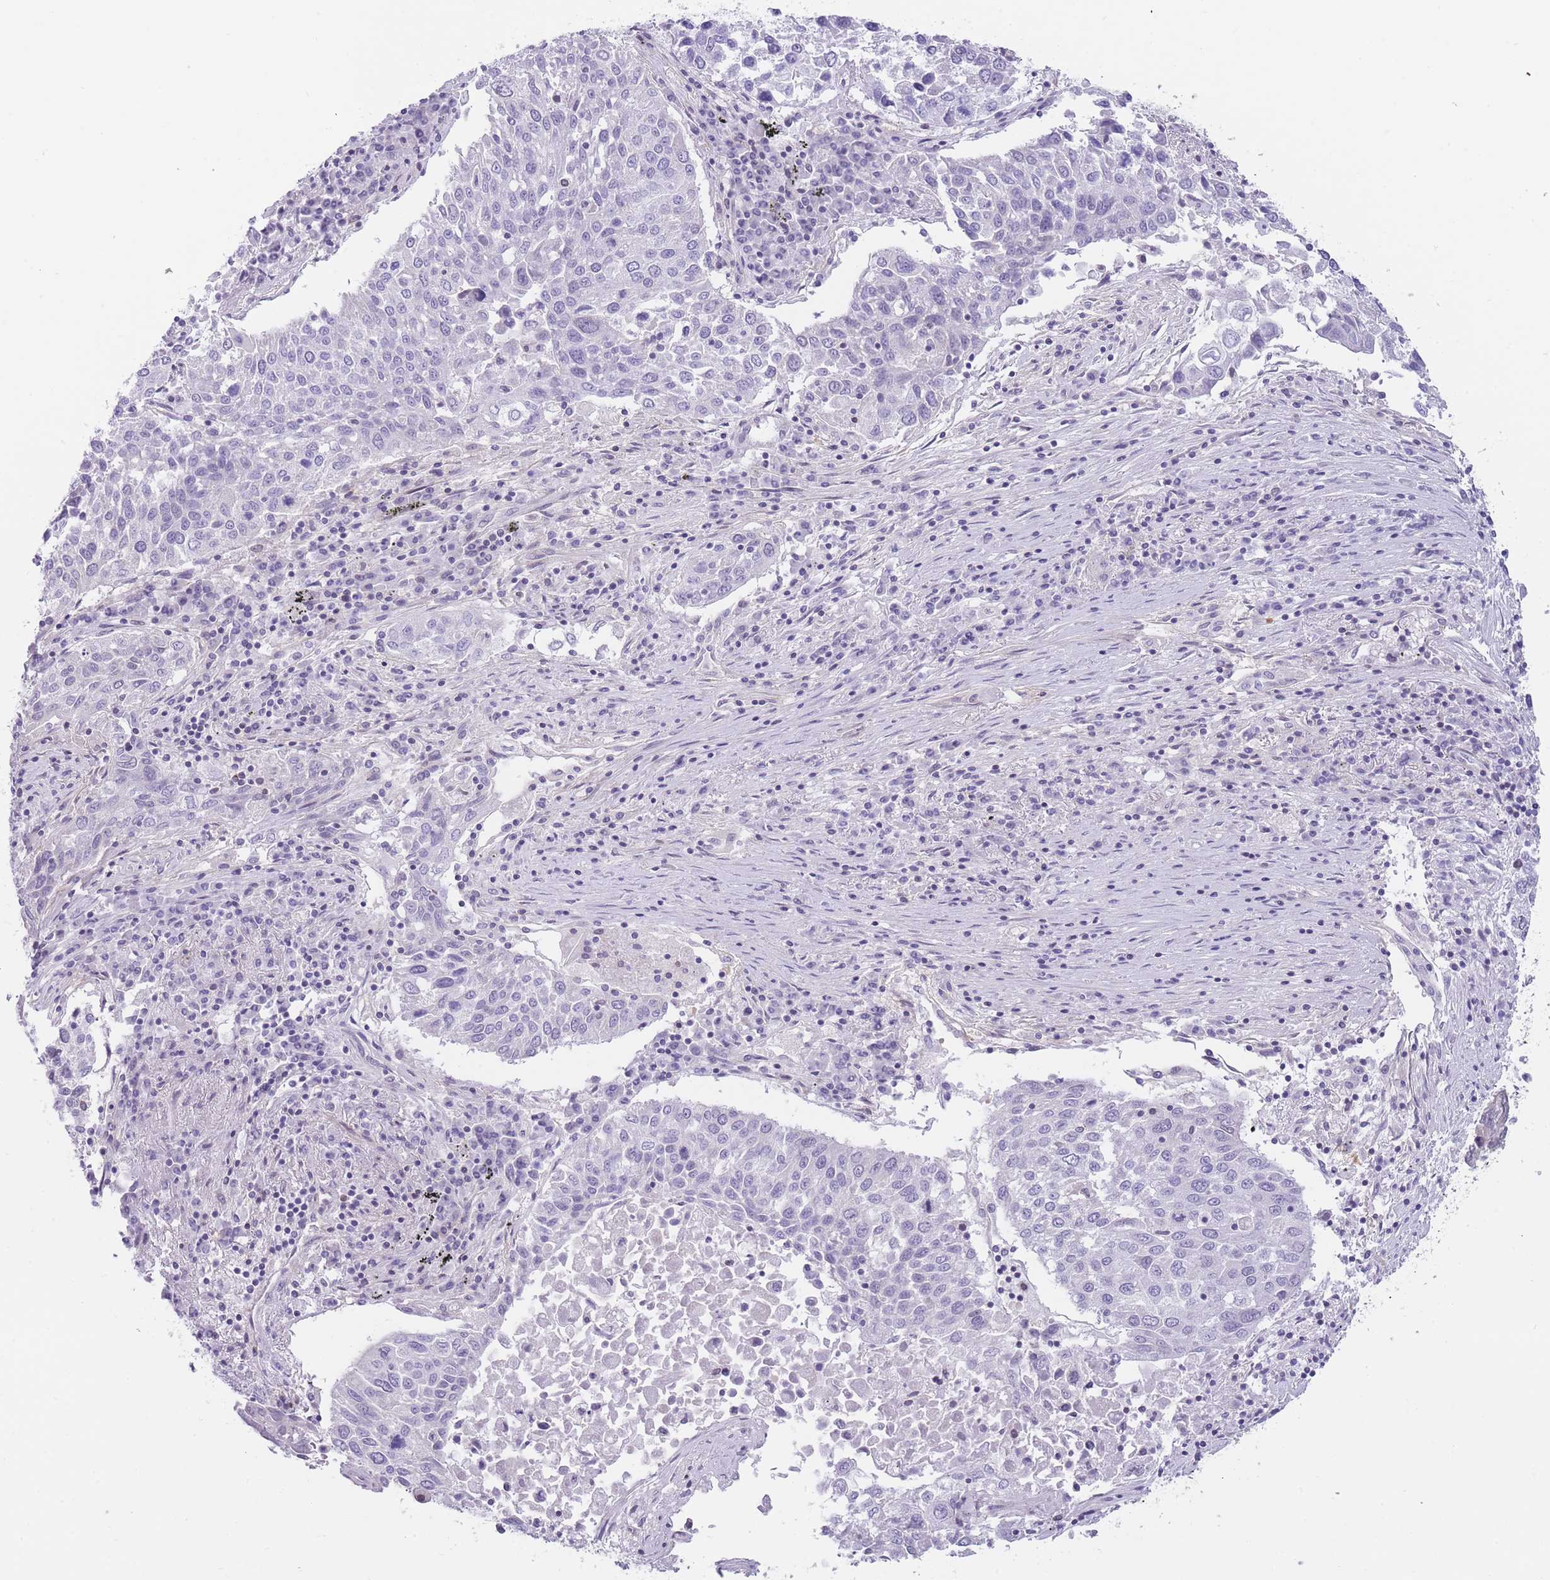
{"staining": {"intensity": "negative", "quantity": "none", "location": "none"}, "tissue": "lung cancer", "cell_type": "Tumor cells", "image_type": "cancer", "snomed": [{"axis": "morphology", "description": "Squamous cell carcinoma, NOS"}, {"axis": "topography", "description": "Lung"}], "caption": "IHC of human lung cancer reveals no positivity in tumor cells.", "gene": "OR11H12", "patient": {"sex": "male", "age": 65}}